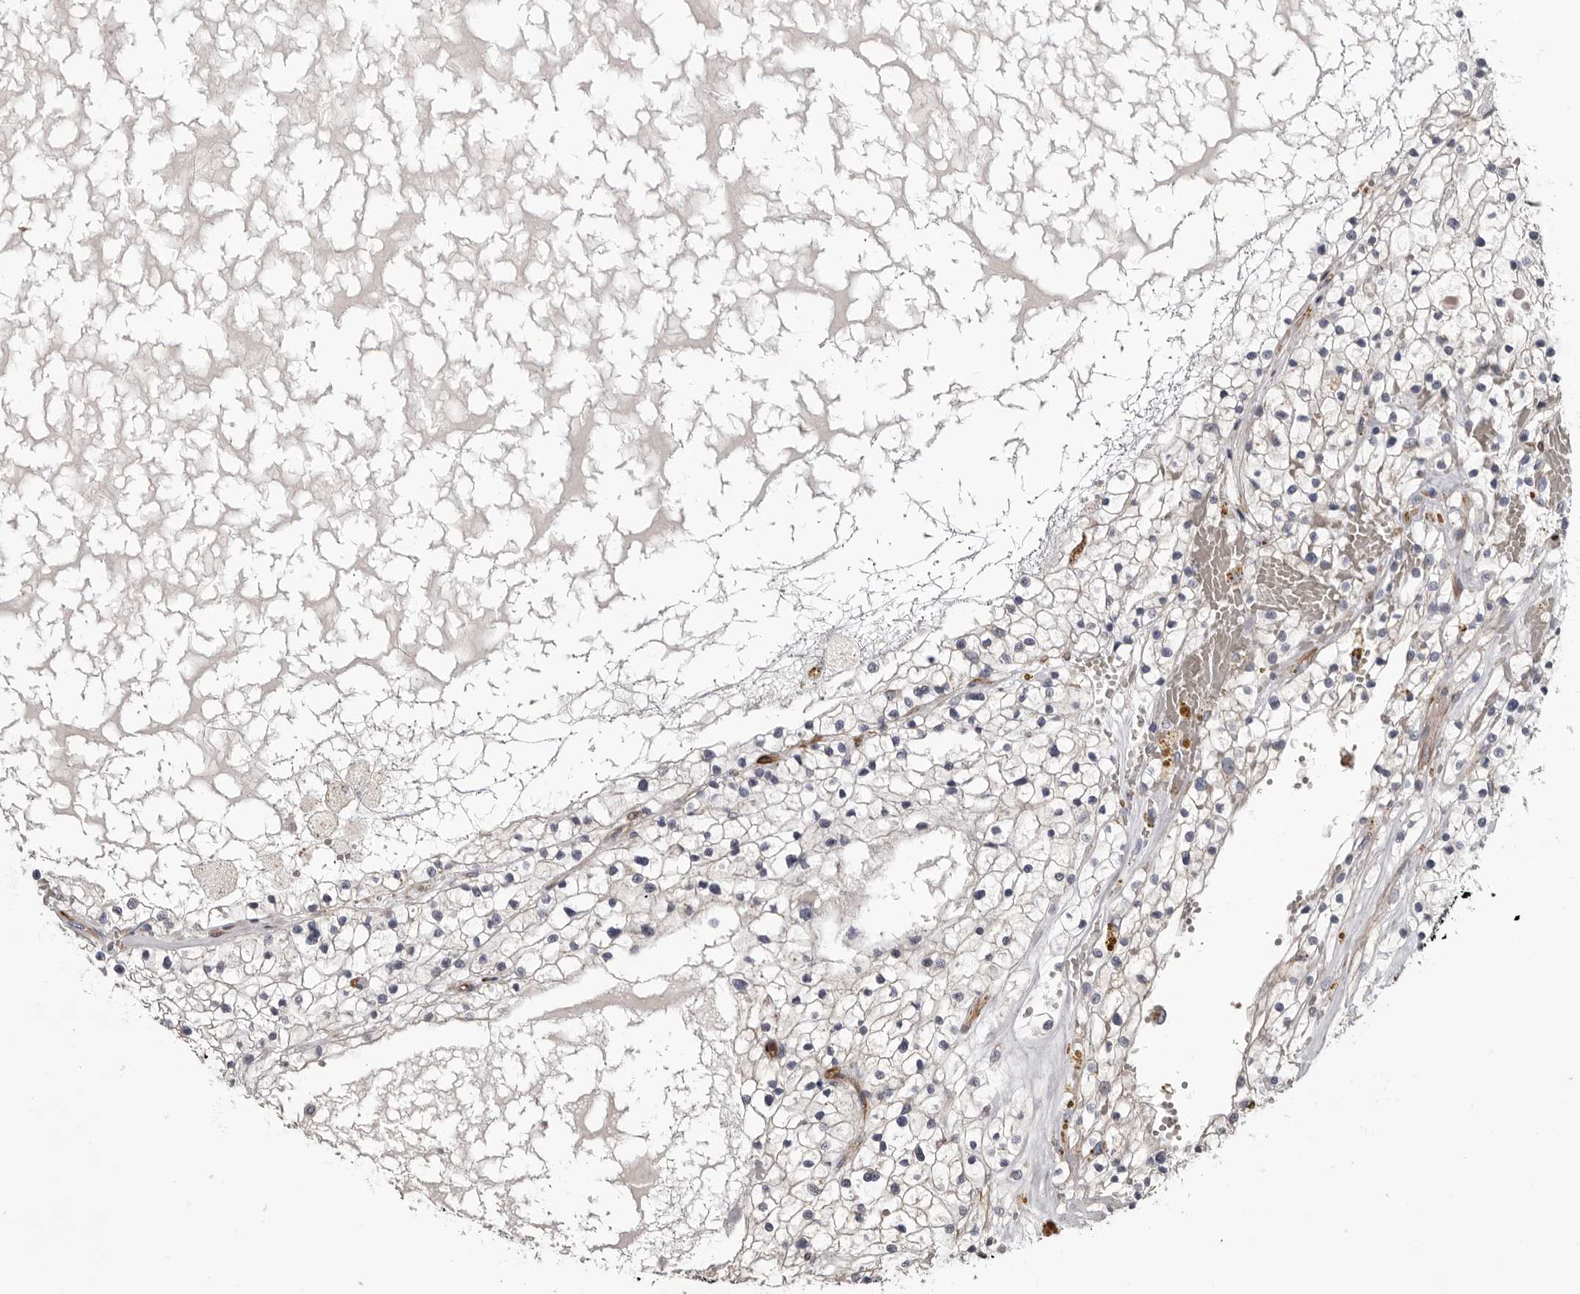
{"staining": {"intensity": "negative", "quantity": "none", "location": "none"}, "tissue": "renal cancer", "cell_type": "Tumor cells", "image_type": "cancer", "snomed": [{"axis": "morphology", "description": "Normal tissue, NOS"}, {"axis": "morphology", "description": "Adenocarcinoma, NOS"}, {"axis": "topography", "description": "Kidney"}], "caption": "Renal adenocarcinoma was stained to show a protein in brown. There is no significant expression in tumor cells.", "gene": "ADGRL4", "patient": {"sex": "male", "age": 68}}